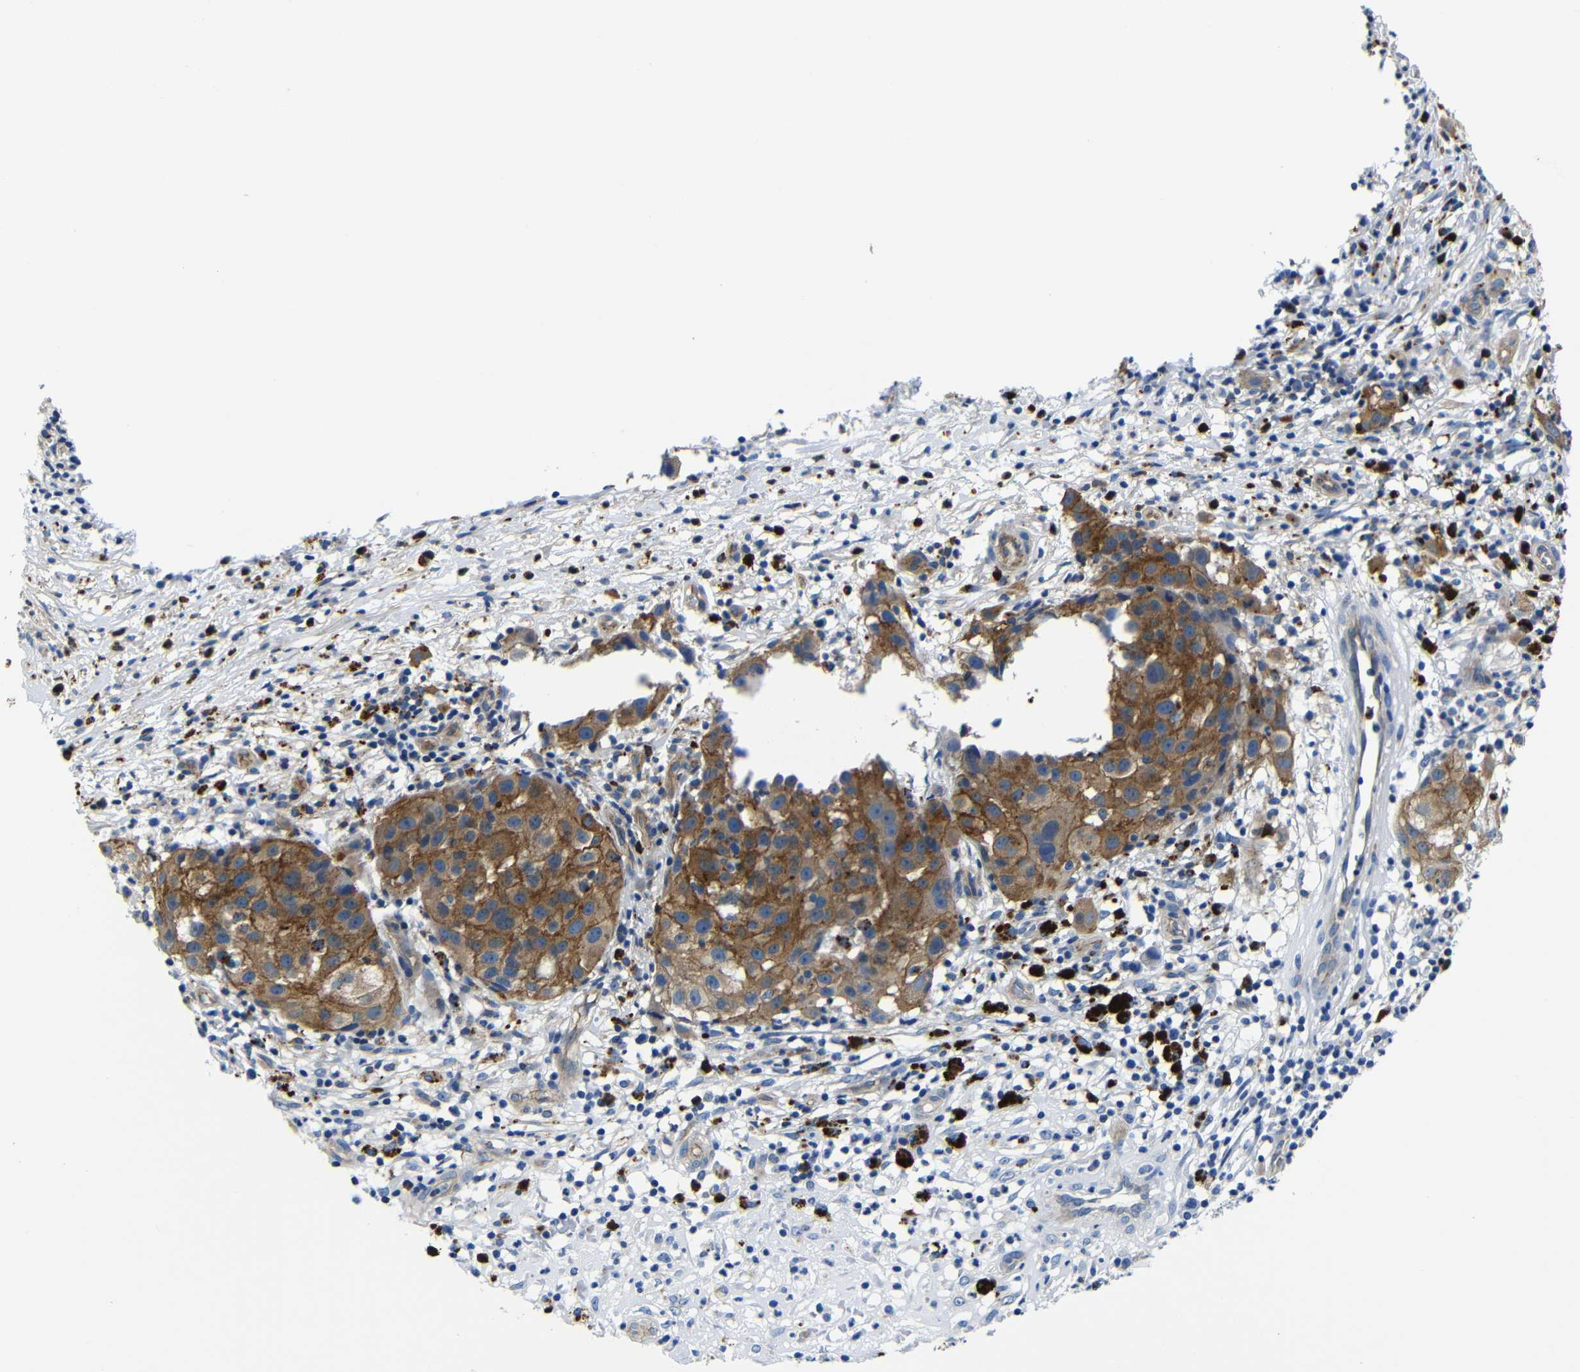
{"staining": {"intensity": "moderate", "quantity": ">75%", "location": "cytoplasmic/membranous"}, "tissue": "melanoma", "cell_type": "Tumor cells", "image_type": "cancer", "snomed": [{"axis": "morphology", "description": "Necrosis, NOS"}, {"axis": "morphology", "description": "Malignant melanoma, NOS"}, {"axis": "topography", "description": "Skin"}], "caption": "This is an image of immunohistochemistry (IHC) staining of malignant melanoma, which shows moderate expression in the cytoplasmic/membranous of tumor cells.", "gene": "GIMAP2", "patient": {"sex": "female", "age": 87}}